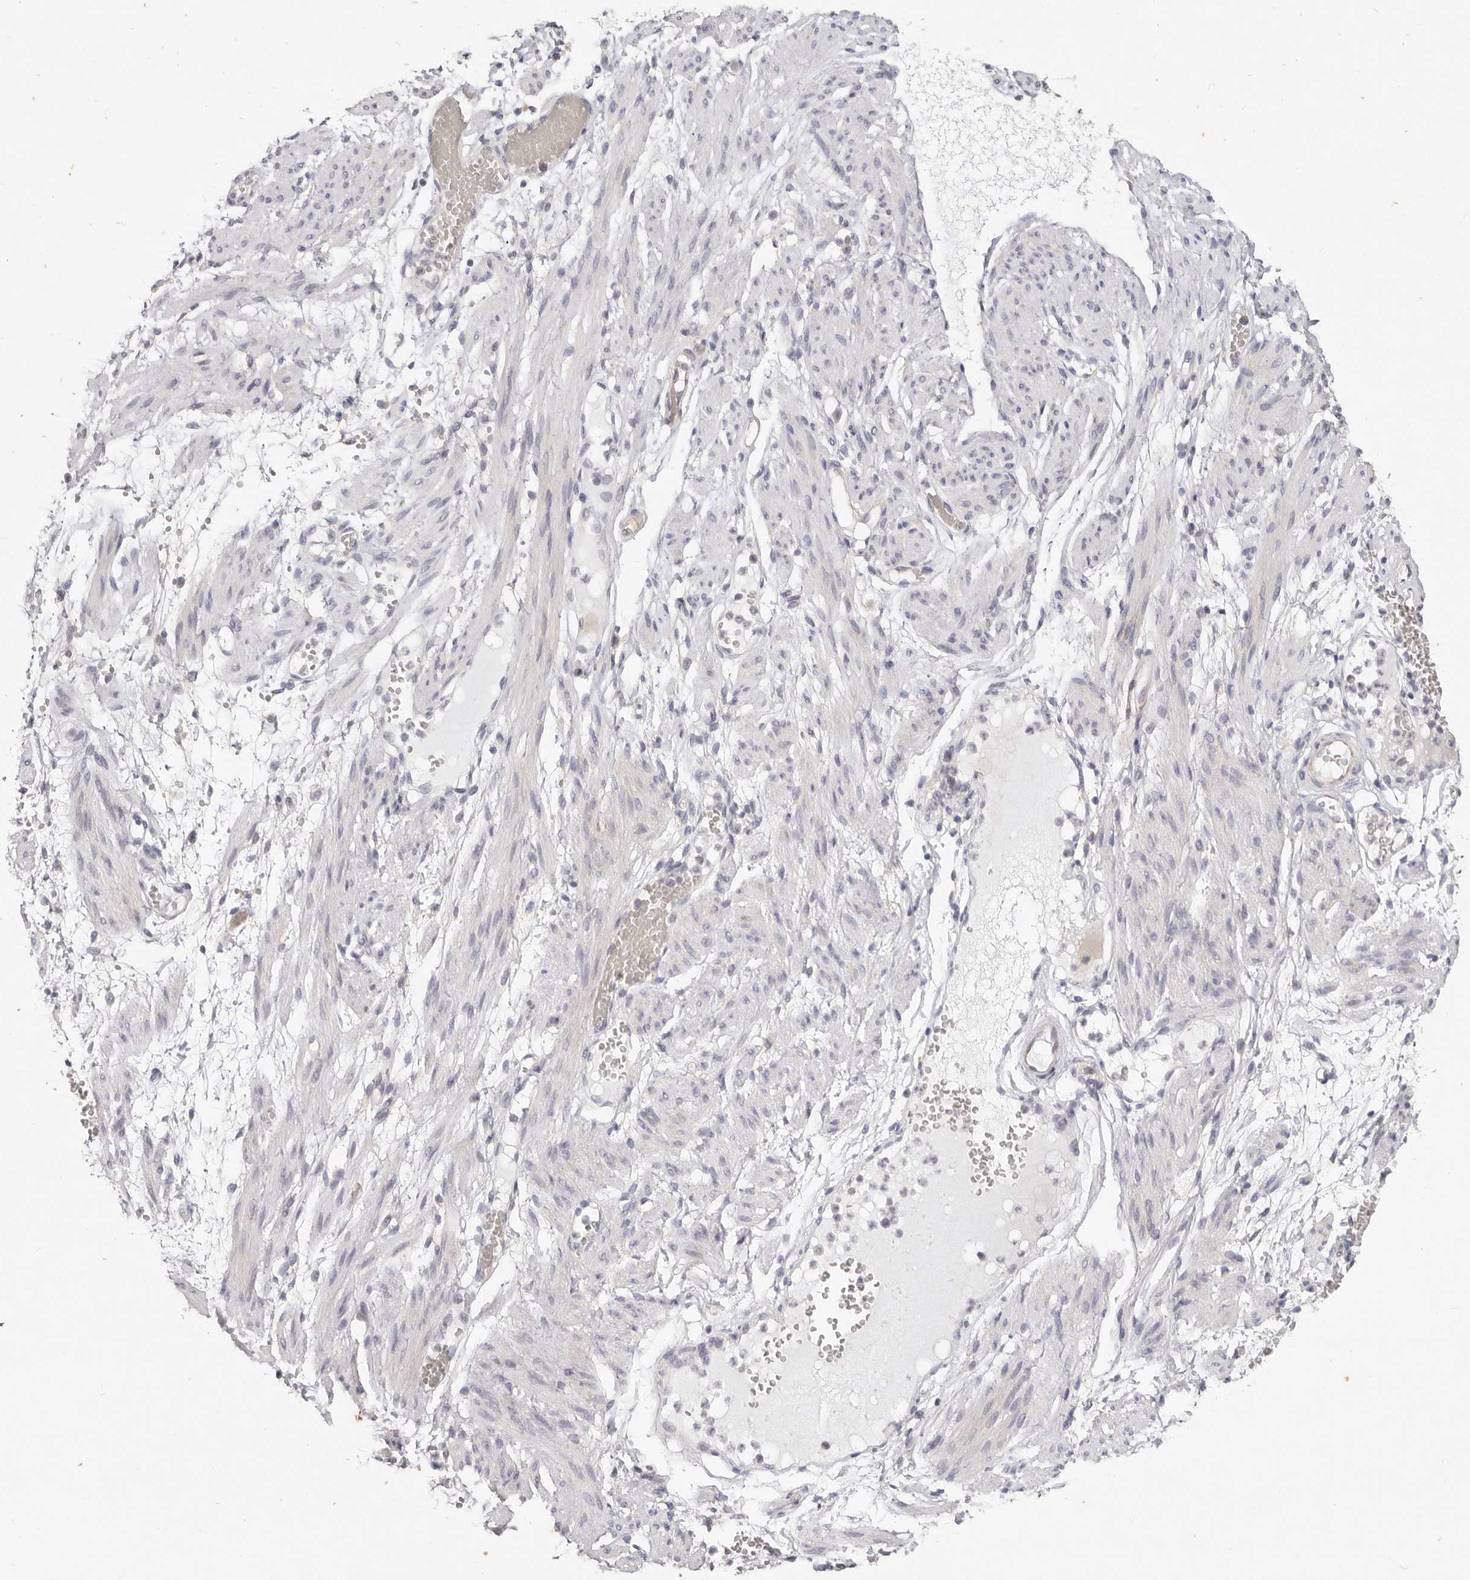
{"staining": {"intensity": "negative", "quantity": "none", "location": "none"}, "tissue": "adipose tissue", "cell_type": "Adipocytes", "image_type": "normal", "snomed": [{"axis": "morphology", "description": "Normal tissue, NOS"}, {"axis": "topography", "description": "Smooth muscle"}, {"axis": "topography", "description": "Peripheral nerve tissue"}], "caption": "DAB immunohistochemical staining of normal human adipose tissue shows no significant positivity in adipocytes.", "gene": "WDR77", "patient": {"sex": "female", "age": 39}}